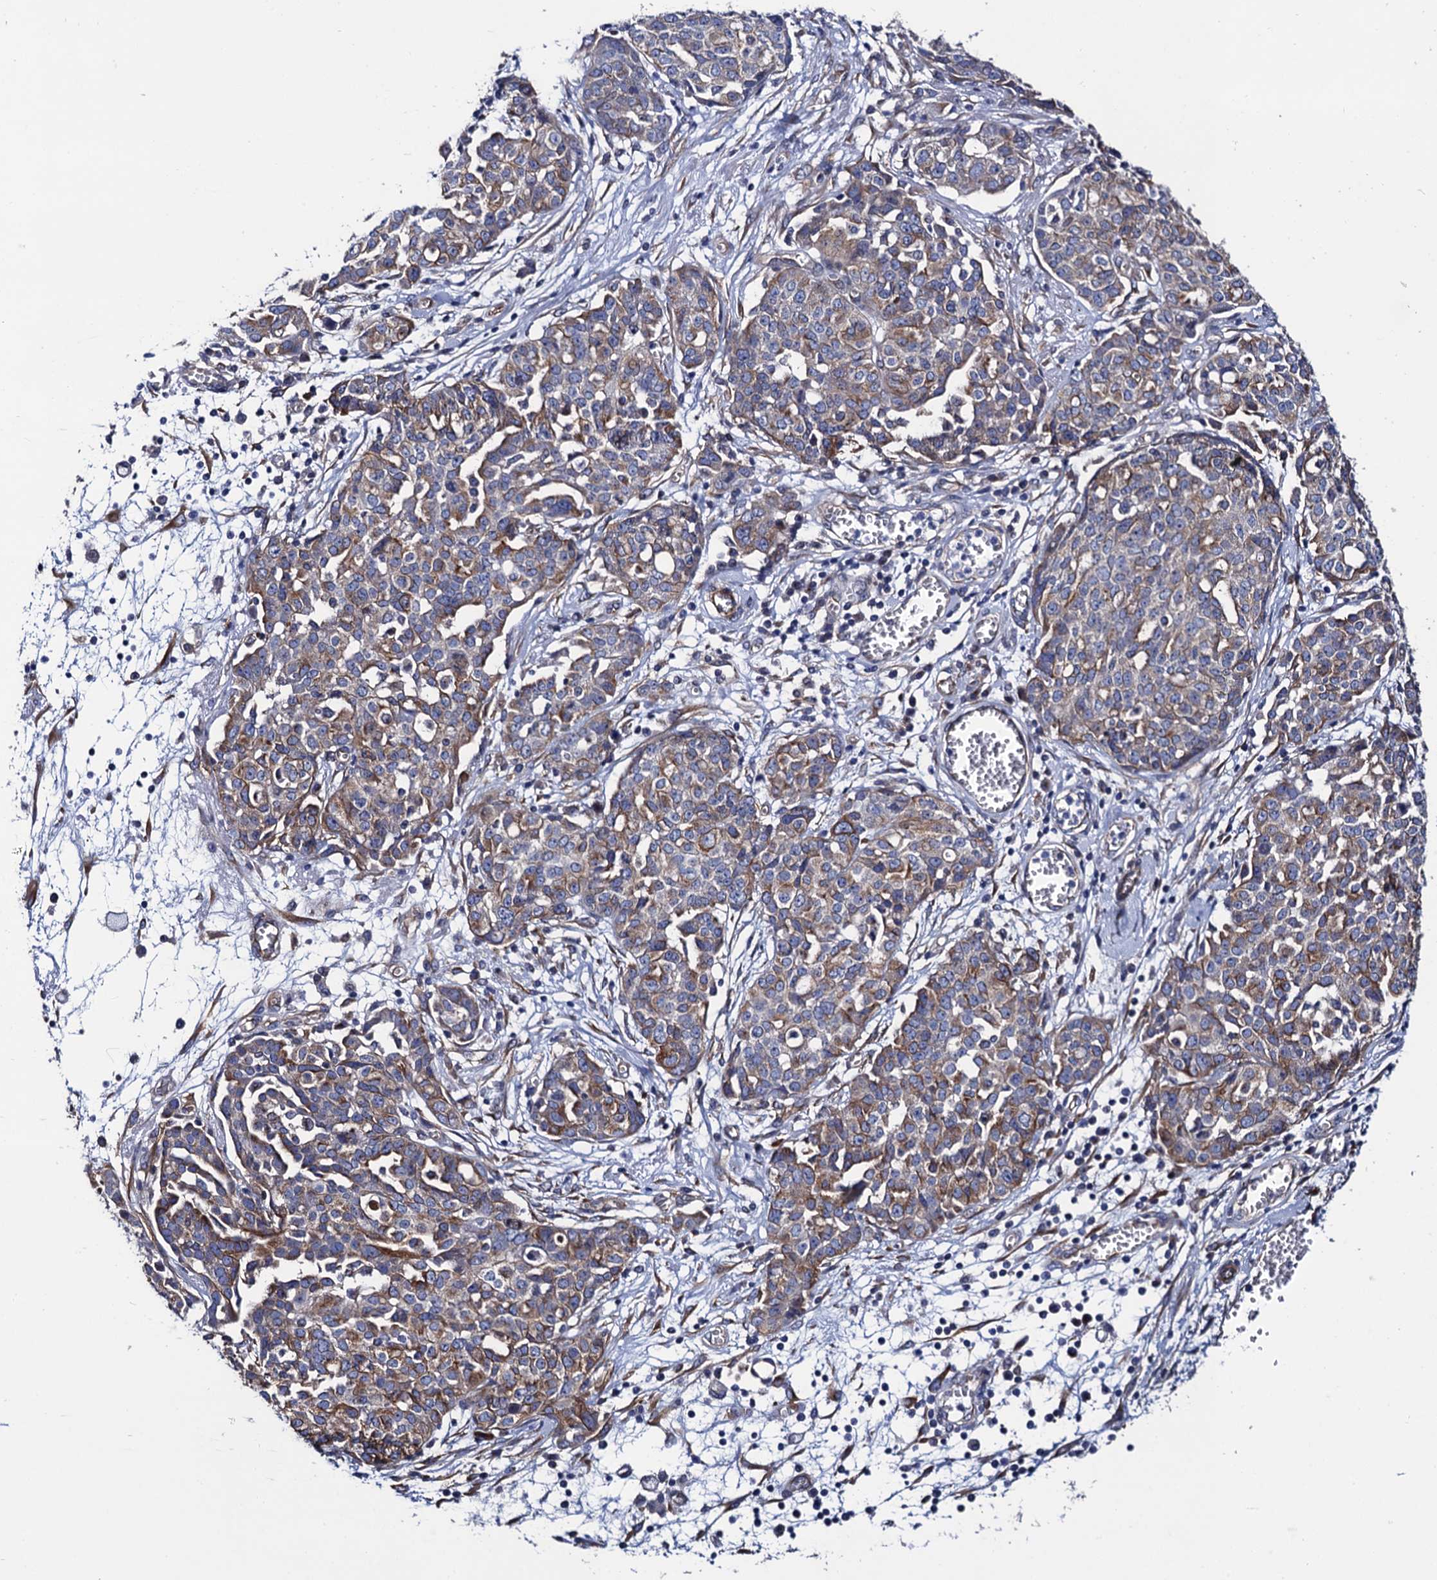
{"staining": {"intensity": "weak", "quantity": ">75%", "location": "cytoplasmic/membranous"}, "tissue": "ovarian cancer", "cell_type": "Tumor cells", "image_type": "cancer", "snomed": [{"axis": "morphology", "description": "Cystadenocarcinoma, serous, NOS"}, {"axis": "topography", "description": "Soft tissue"}, {"axis": "topography", "description": "Ovary"}], "caption": "The immunohistochemical stain highlights weak cytoplasmic/membranous positivity in tumor cells of ovarian serous cystadenocarcinoma tissue. The protein is stained brown, and the nuclei are stained in blue (DAB IHC with brightfield microscopy, high magnification).", "gene": "ZDHHC18", "patient": {"sex": "female", "age": 57}}